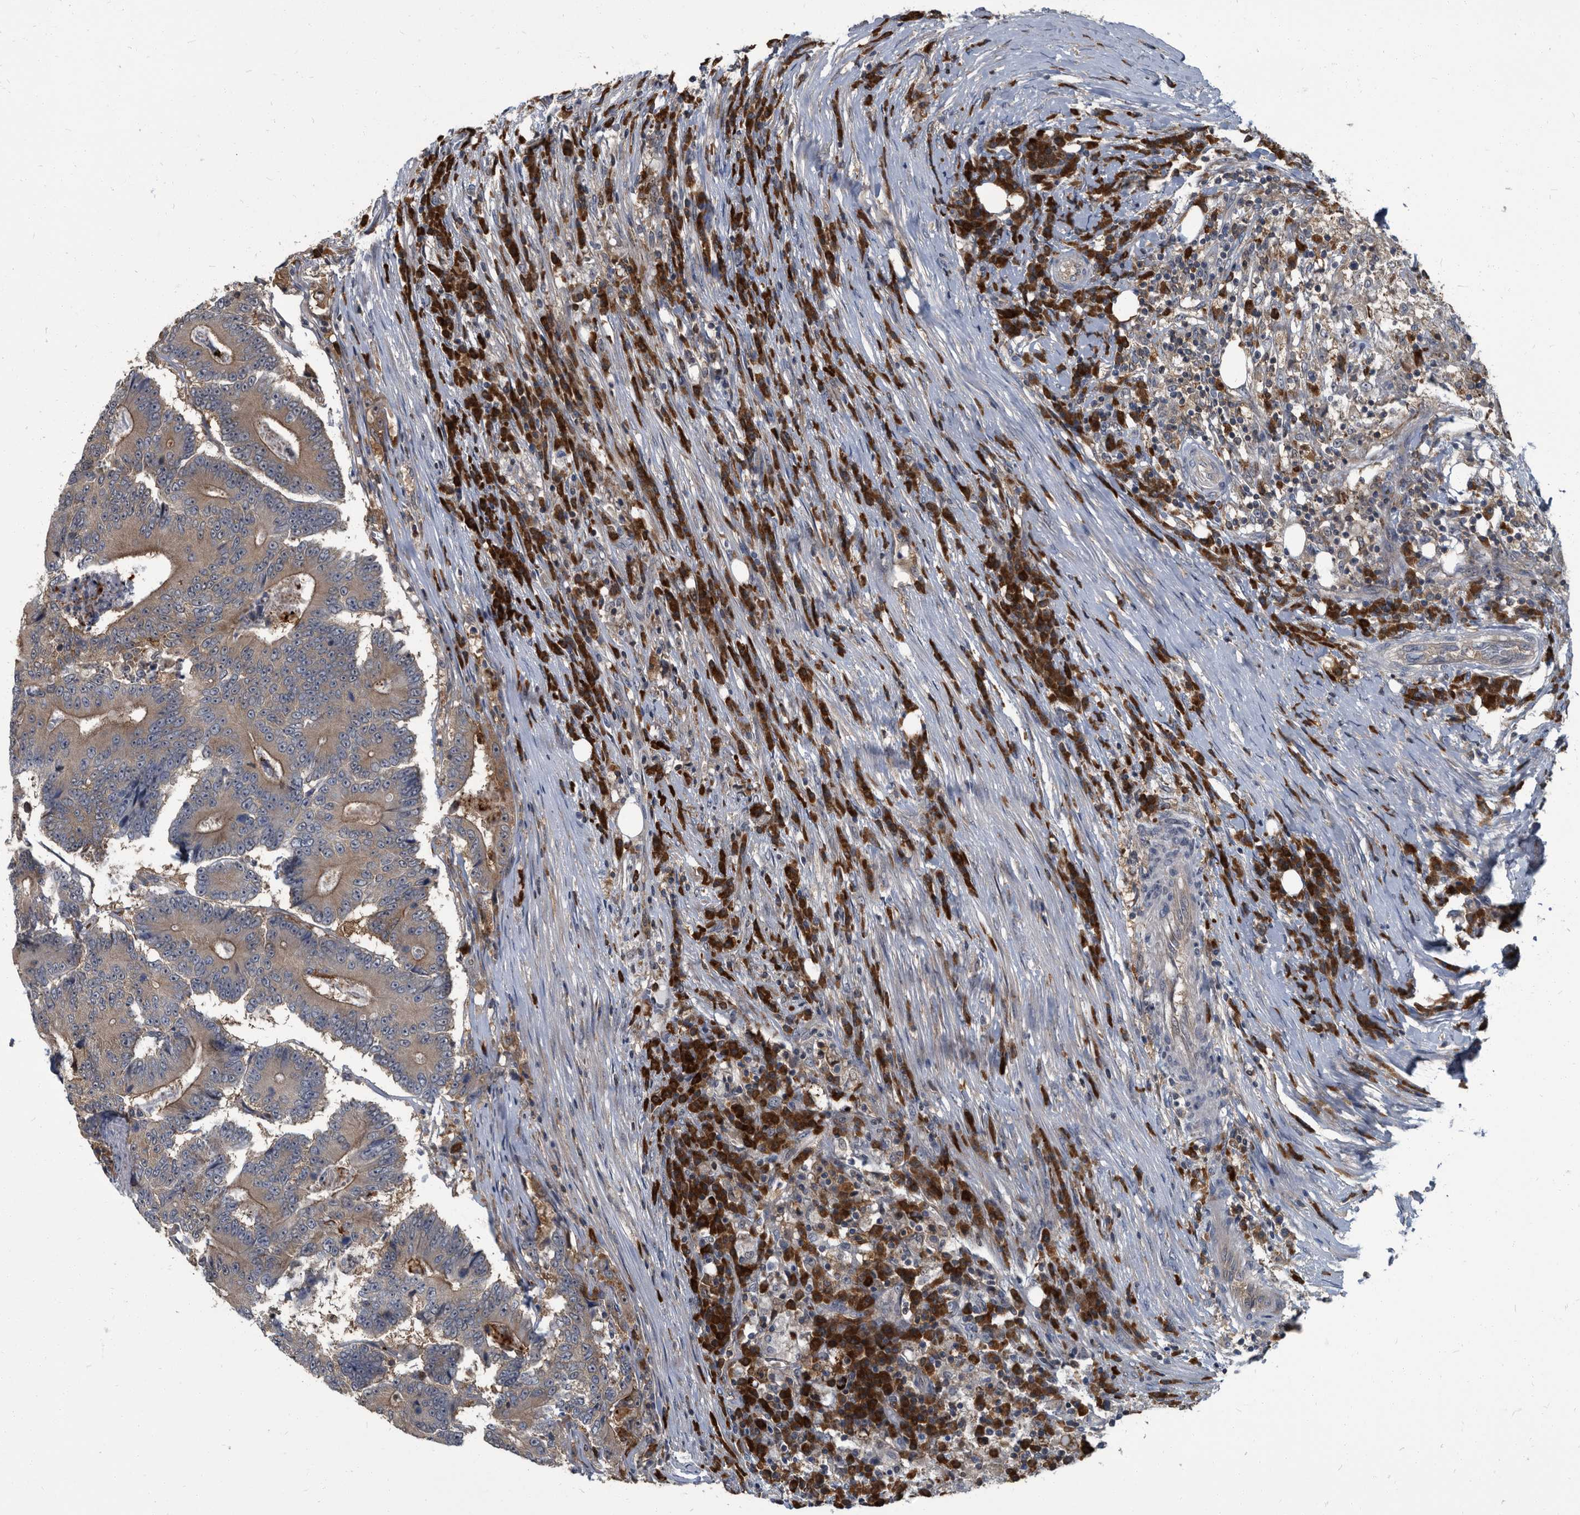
{"staining": {"intensity": "moderate", "quantity": "<25%", "location": "cytoplasmic/membranous"}, "tissue": "colorectal cancer", "cell_type": "Tumor cells", "image_type": "cancer", "snomed": [{"axis": "morphology", "description": "Adenocarcinoma, NOS"}, {"axis": "topography", "description": "Colon"}], "caption": "A high-resolution histopathology image shows immunohistochemistry (IHC) staining of colorectal adenocarcinoma, which displays moderate cytoplasmic/membranous staining in approximately <25% of tumor cells. The staining was performed using DAB (3,3'-diaminobenzidine) to visualize the protein expression in brown, while the nuclei were stained in blue with hematoxylin (Magnification: 20x).", "gene": "CDV3", "patient": {"sex": "male", "age": 83}}